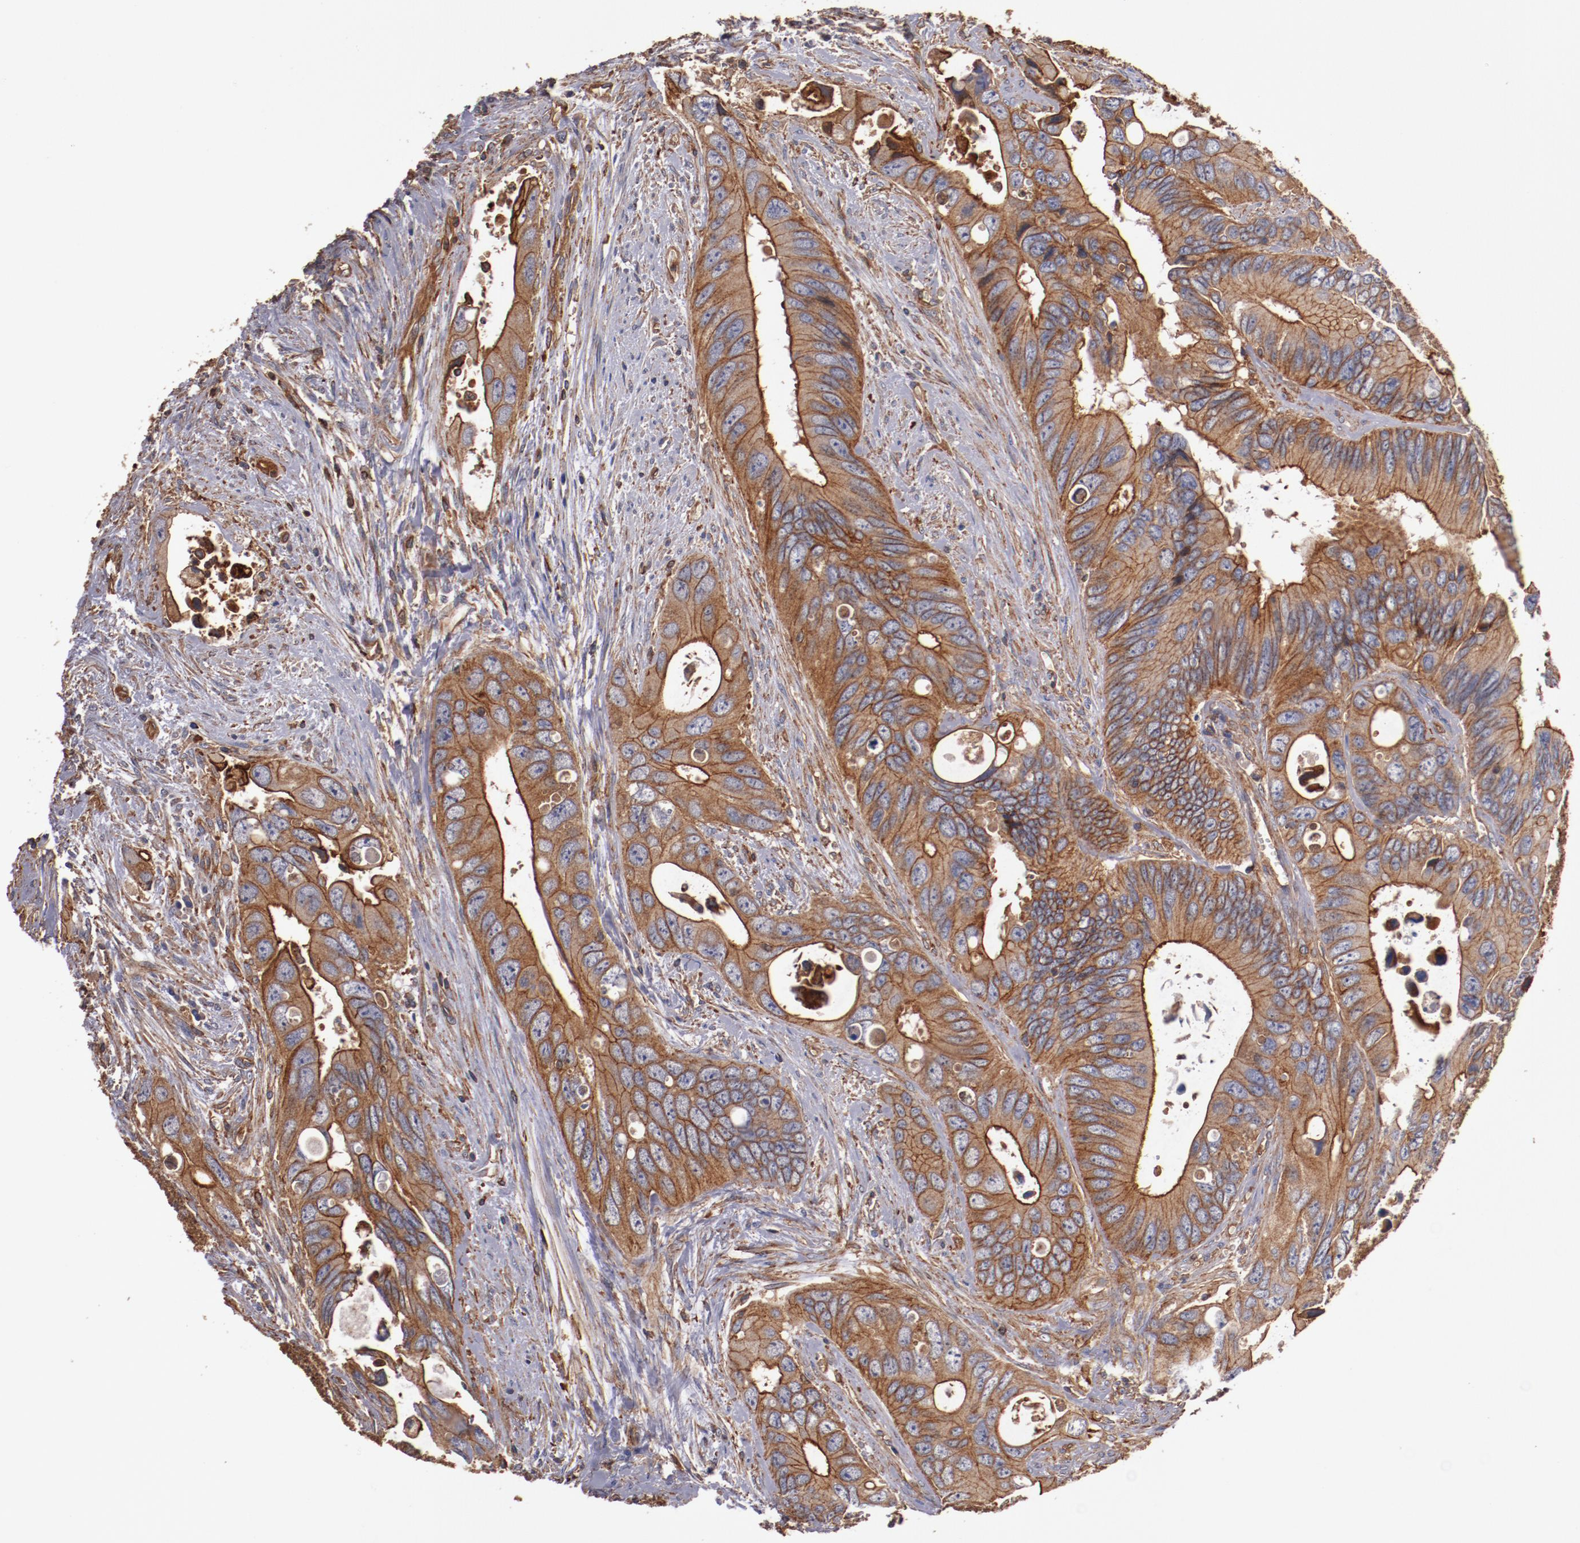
{"staining": {"intensity": "strong", "quantity": ">75%", "location": "cytoplasmic/membranous"}, "tissue": "colorectal cancer", "cell_type": "Tumor cells", "image_type": "cancer", "snomed": [{"axis": "morphology", "description": "Adenocarcinoma, NOS"}, {"axis": "topography", "description": "Rectum"}], "caption": "Colorectal cancer (adenocarcinoma) stained for a protein displays strong cytoplasmic/membranous positivity in tumor cells.", "gene": "TMOD3", "patient": {"sex": "male", "age": 70}}